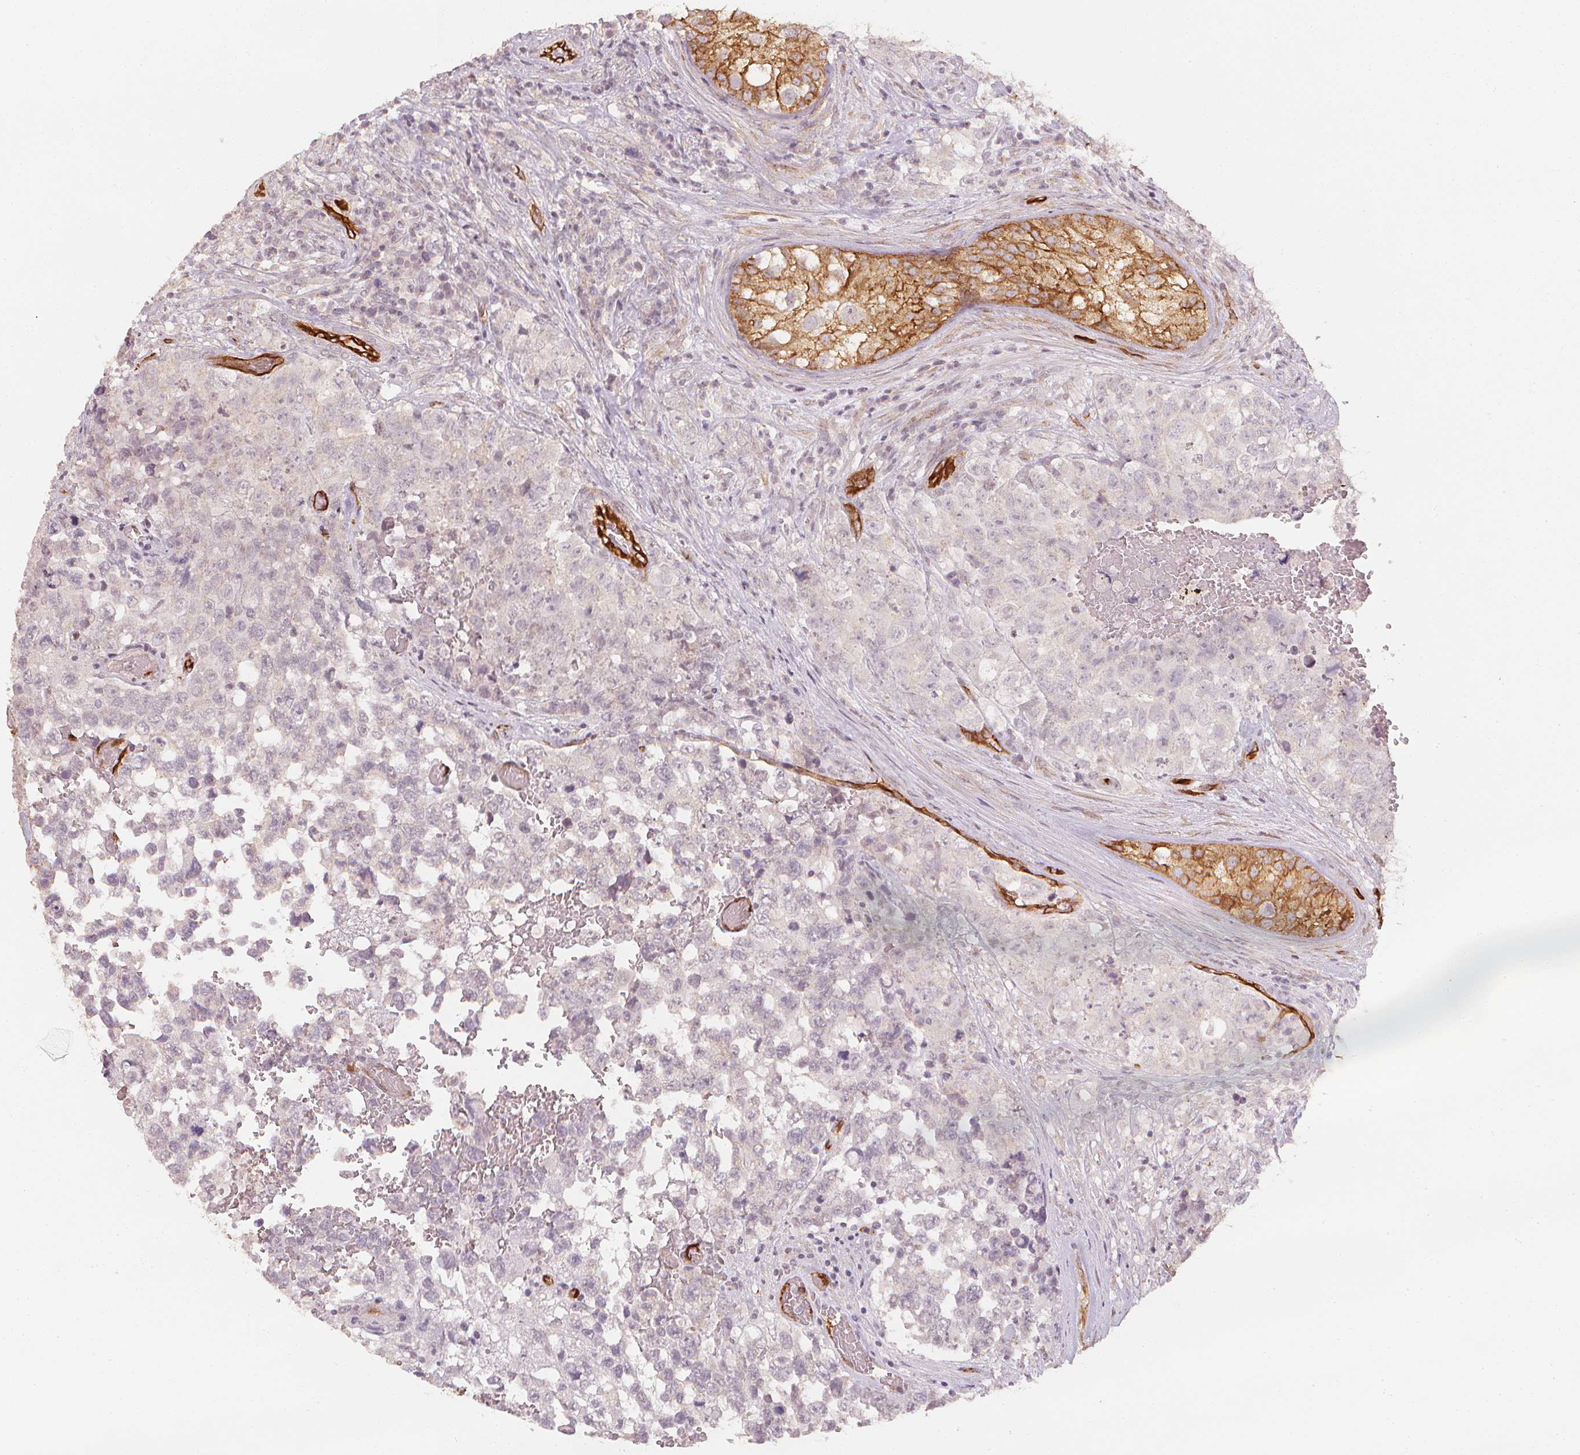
{"staining": {"intensity": "negative", "quantity": "none", "location": "none"}, "tissue": "testis cancer", "cell_type": "Tumor cells", "image_type": "cancer", "snomed": [{"axis": "morphology", "description": "Carcinoma, Embryonal, NOS"}, {"axis": "topography", "description": "Testis"}], "caption": "Human embryonal carcinoma (testis) stained for a protein using IHC shows no positivity in tumor cells.", "gene": "CIB1", "patient": {"sex": "male", "age": 18}}